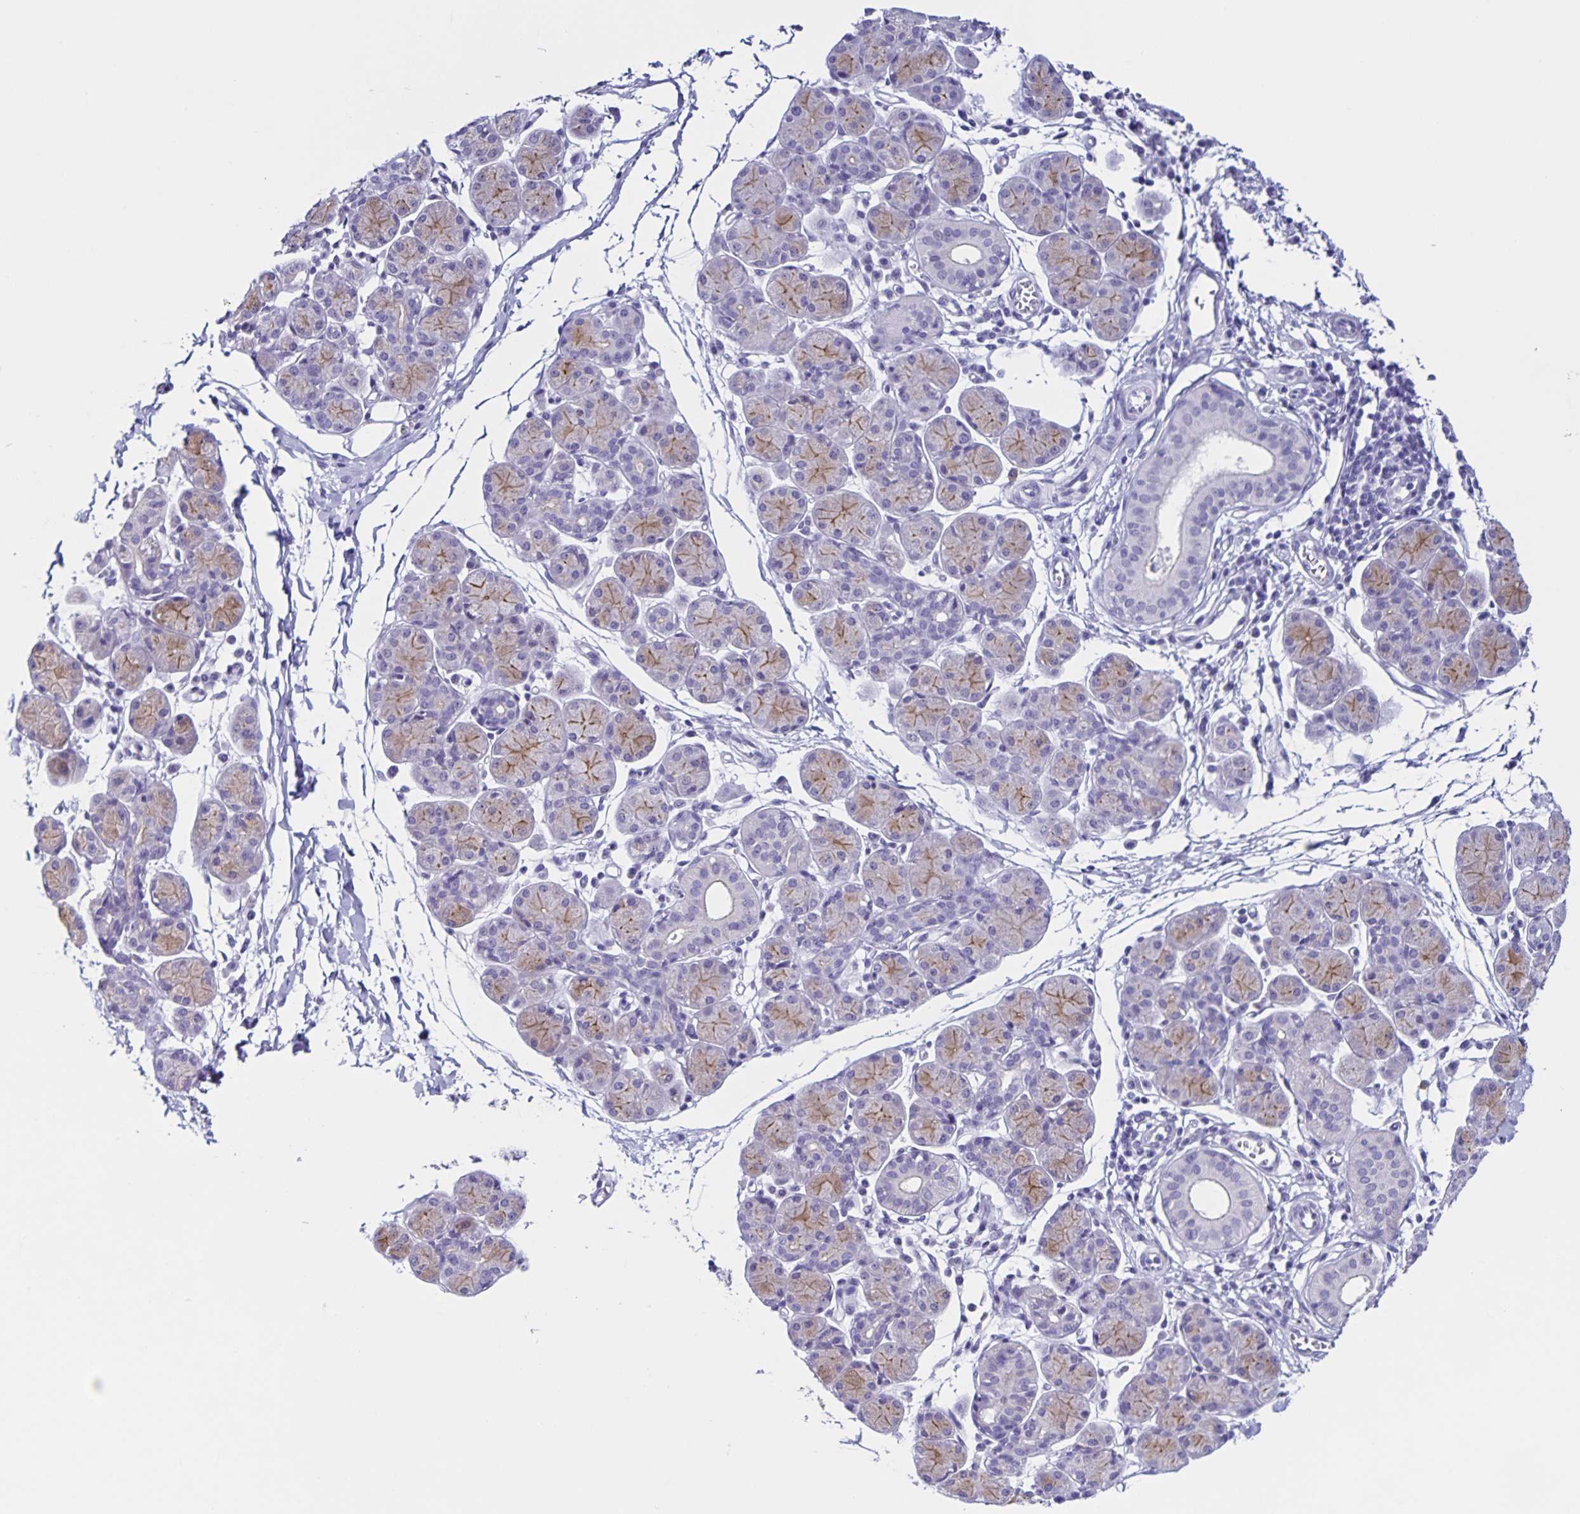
{"staining": {"intensity": "moderate", "quantity": "25%-75%", "location": "cytoplasmic/membranous"}, "tissue": "salivary gland", "cell_type": "Glandular cells", "image_type": "normal", "snomed": [{"axis": "morphology", "description": "Normal tissue, NOS"}, {"axis": "morphology", "description": "Inflammation, NOS"}, {"axis": "topography", "description": "Lymph node"}, {"axis": "topography", "description": "Salivary gland"}], "caption": "DAB (3,3'-diaminobenzidine) immunohistochemical staining of benign salivary gland demonstrates moderate cytoplasmic/membranous protein staining in about 25%-75% of glandular cells. (DAB (3,3'-diaminobenzidine) IHC with brightfield microscopy, high magnification).", "gene": "FAM170A", "patient": {"sex": "male", "age": 3}}